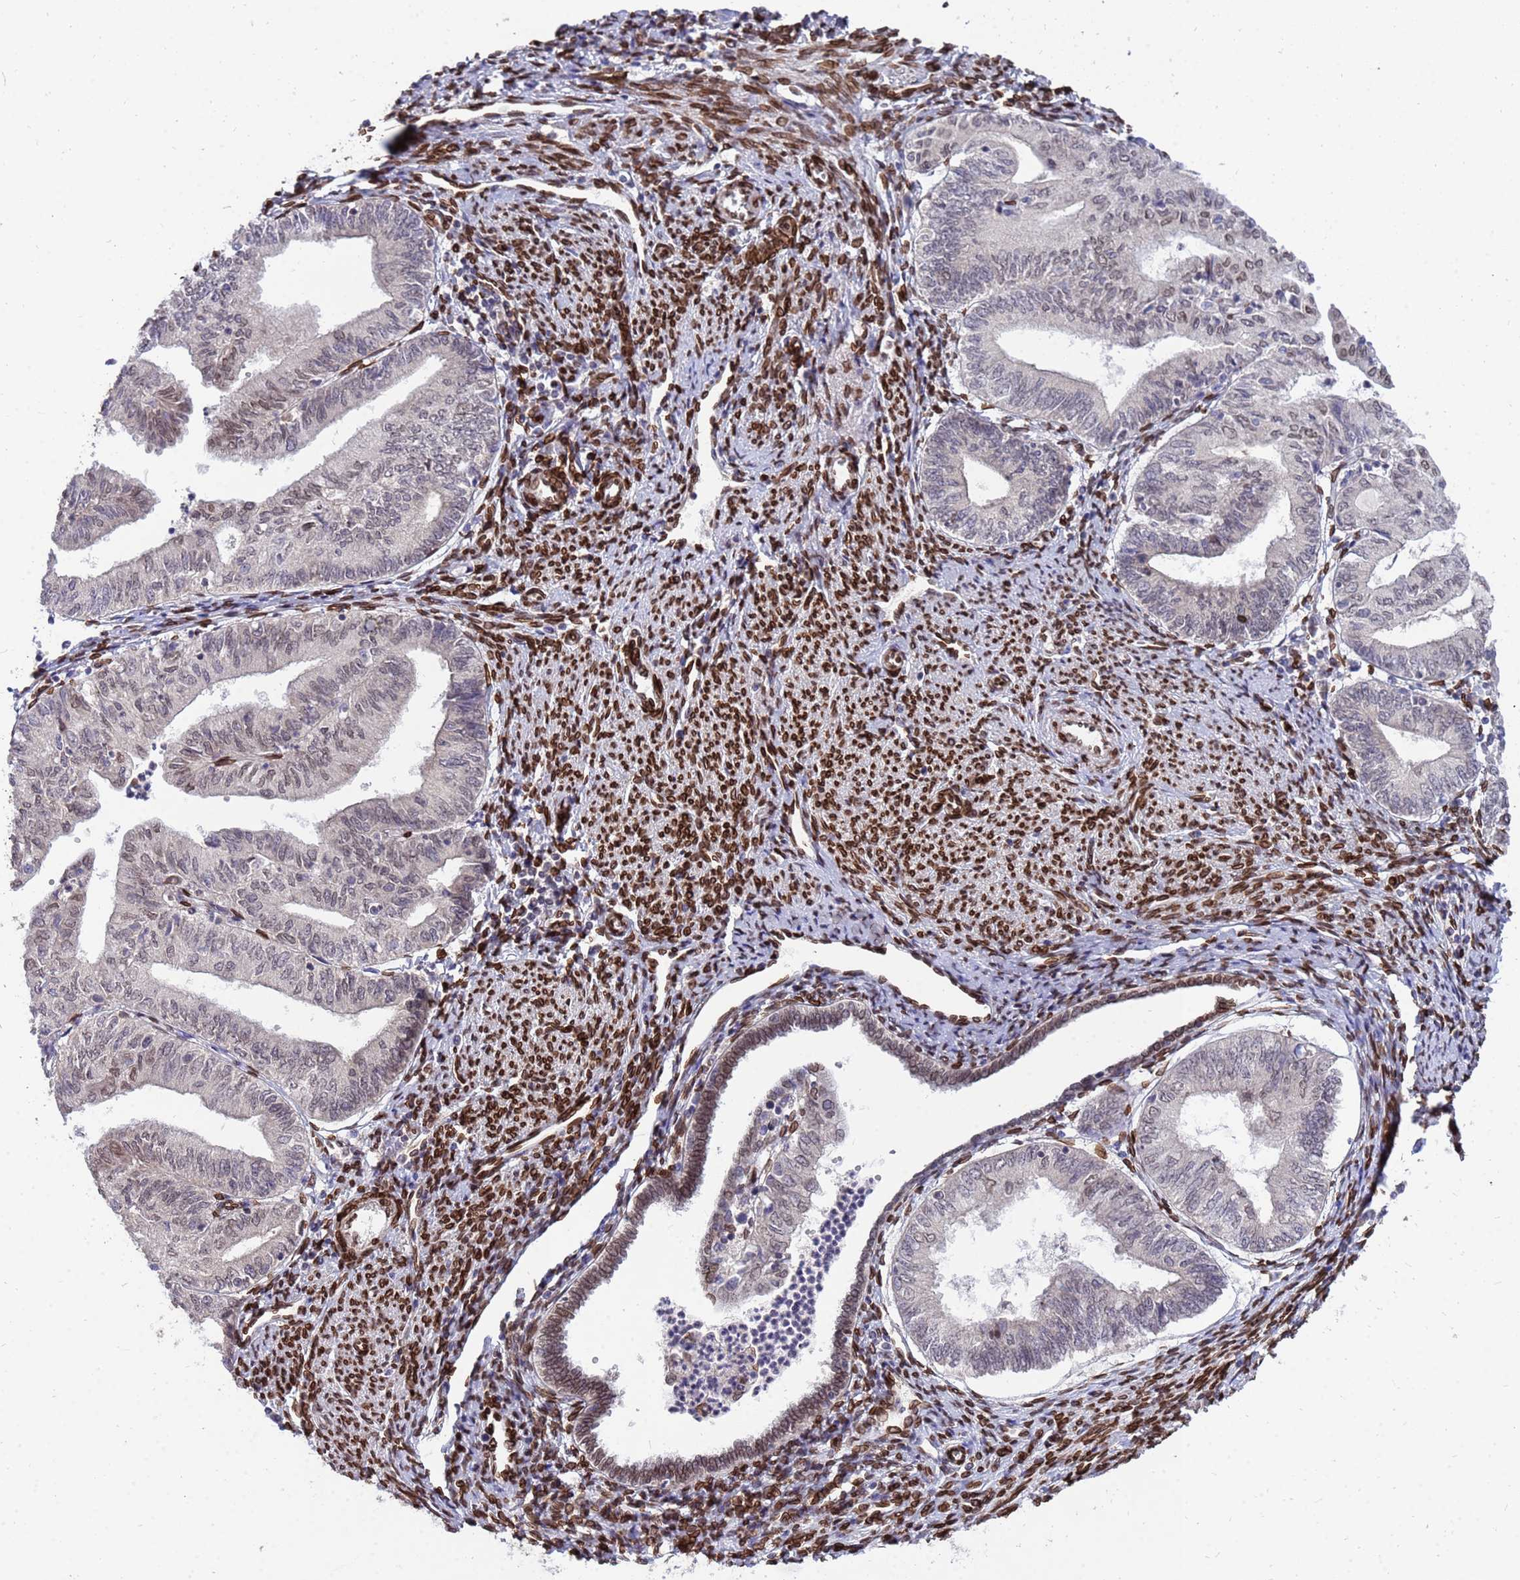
{"staining": {"intensity": "weak", "quantity": "<25%", "location": "cytoplasmic/membranous,nuclear"}, "tissue": "endometrial cancer", "cell_type": "Tumor cells", "image_type": "cancer", "snomed": [{"axis": "morphology", "description": "Adenocarcinoma, NOS"}, {"axis": "topography", "description": "Endometrium"}], "caption": "This is an immunohistochemistry (IHC) histopathology image of human endometrial cancer (adenocarcinoma). There is no positivity in tumor cells.", "gene": "GPR135", "patient": {"sex": "female", "age": 66}}